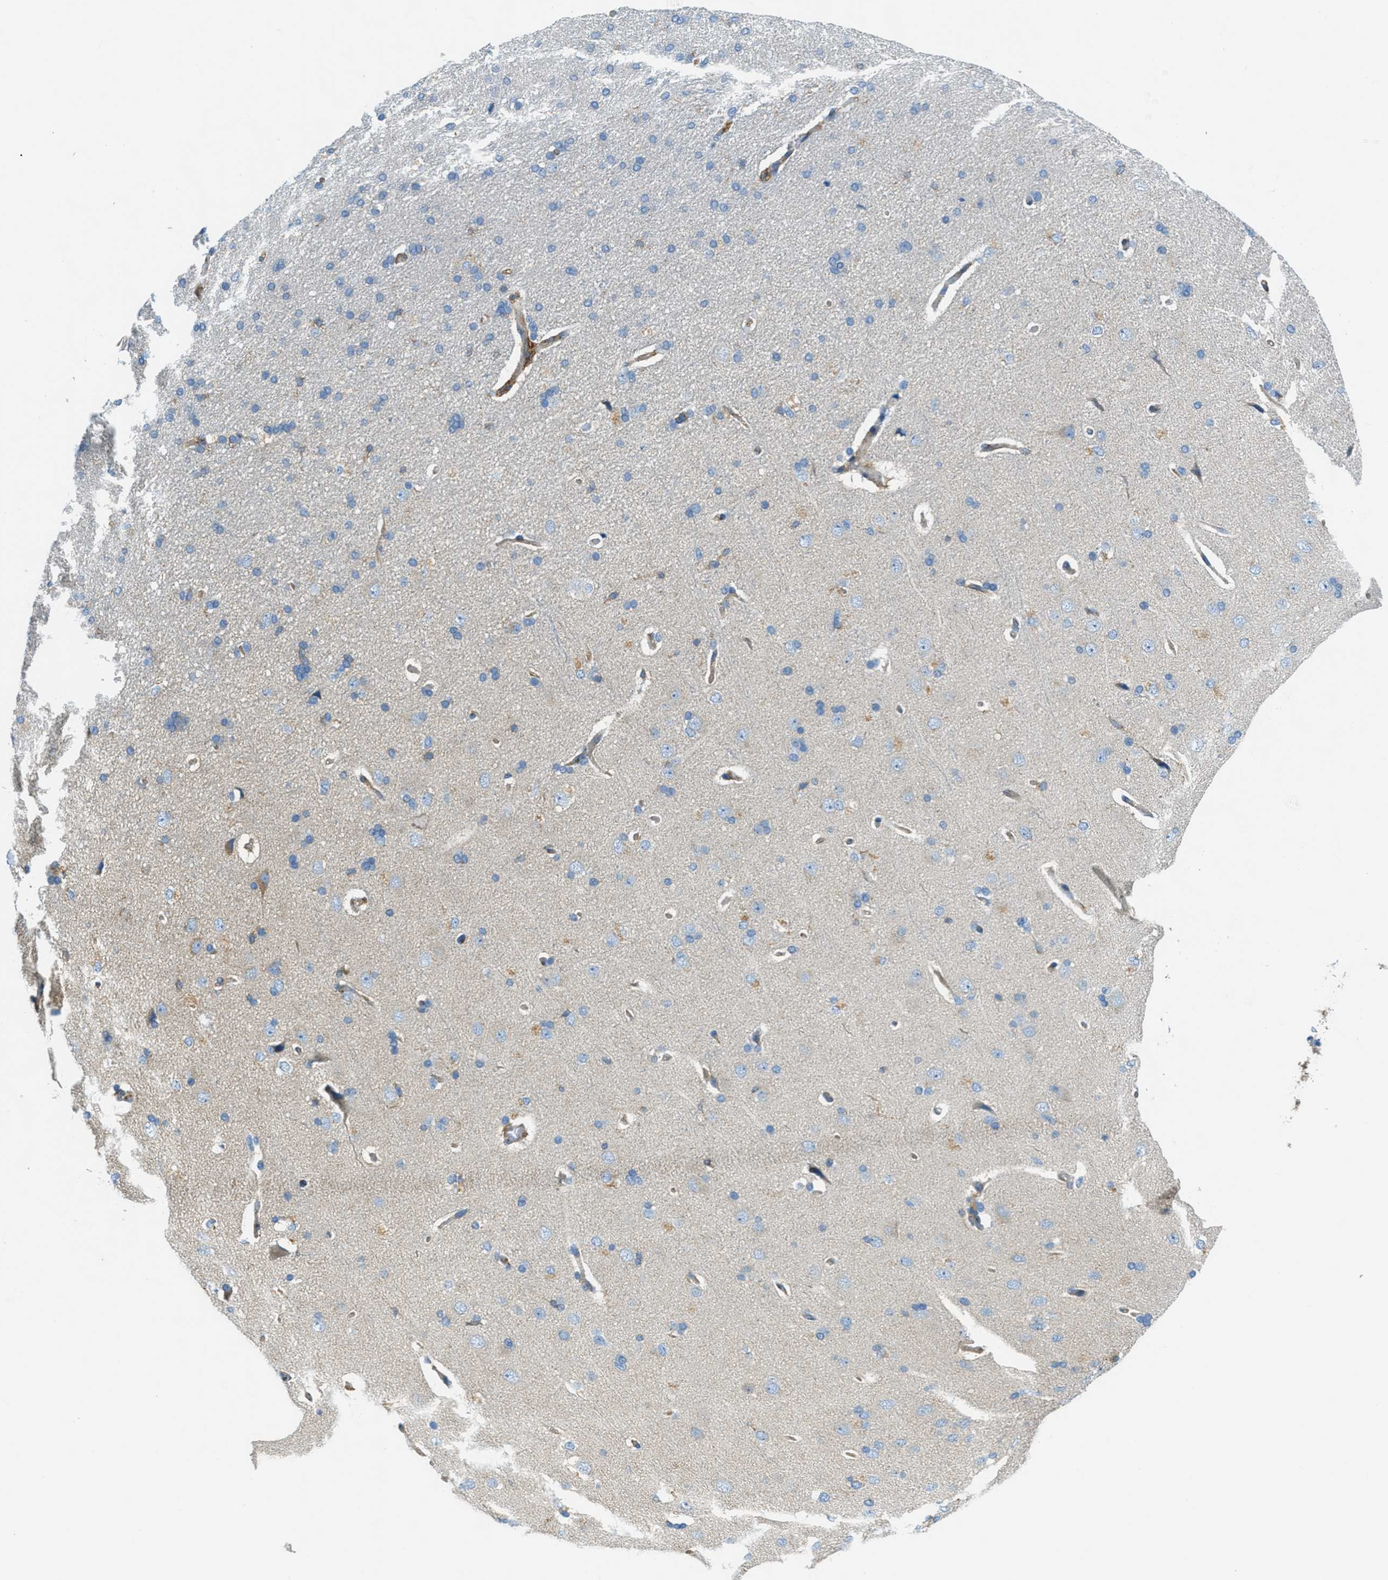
{"staining": {"intensity": "negative", "quantity": "none", "location": "none"}, "tissue": "cerebral cortex", "cell_type": "Endothelial cells", "image_type": "normal", "snomed": [{"axis": "morphology", "description": "Normal tissue, NOS"}, {"axis": "topography", "description": "Cerebral cortex"}], "caption": "There is no significant positivity in endothelial cells of cerebral cortex.", "gene": "AP2B1", "patient": {"sex": "male", "age": 62}}